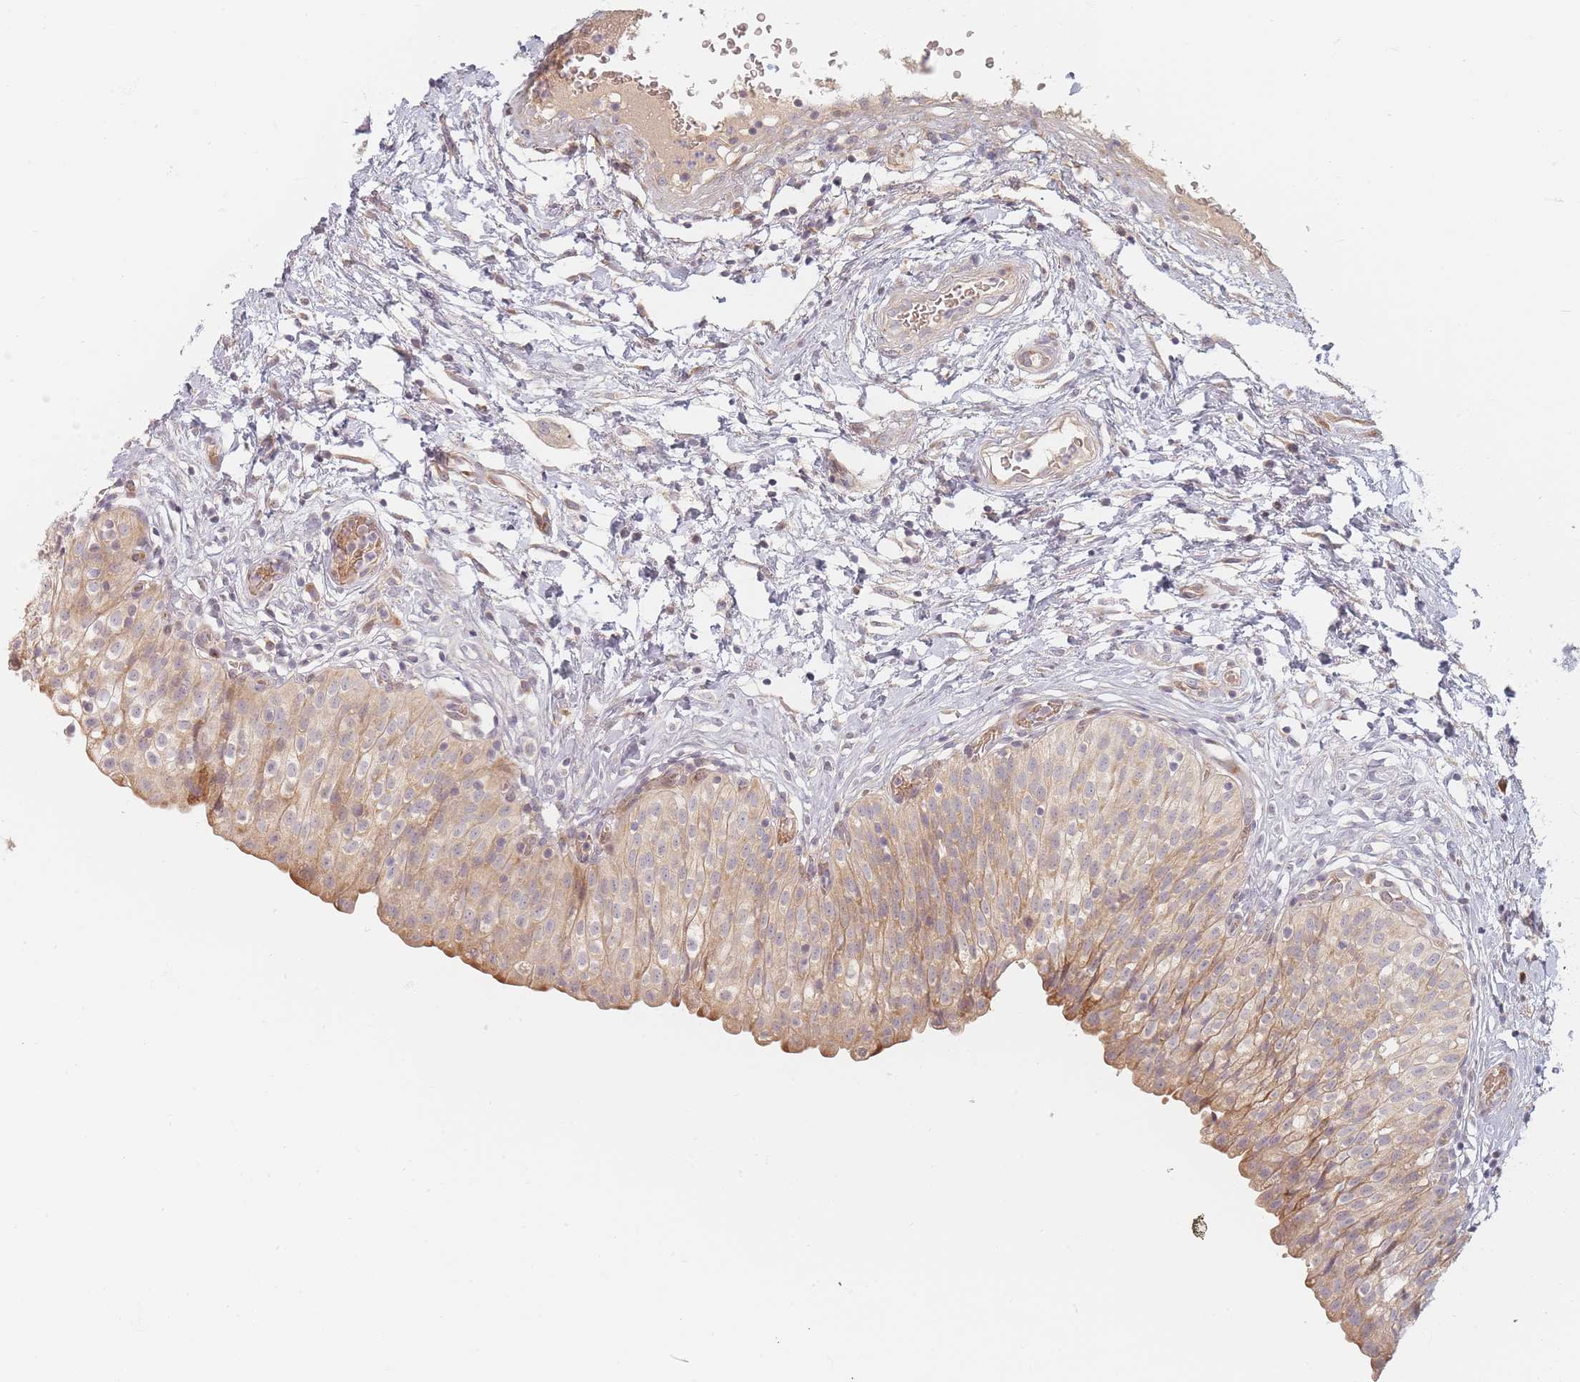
{"staining": {"intensity": "weak", "quantity": ">75%", "location": "cytoplasmic/membranous"}, "tissue": "urinary bladder", "cell_type": "Urothelial cells", "image_type": "normal", "snomed": [{"axis": "morphology", "description": "Normal tissue, NOS"}, {"axis": "topography", "description": "Urinary bladder"}], "caption": "Protein staining of normal urinary bladder shows weak cytoplasmic/membranous expression in about >75% of urothelial cells.", "gene": "ZKSCAN7", "patient": {"sex": "male", "age": 55}}